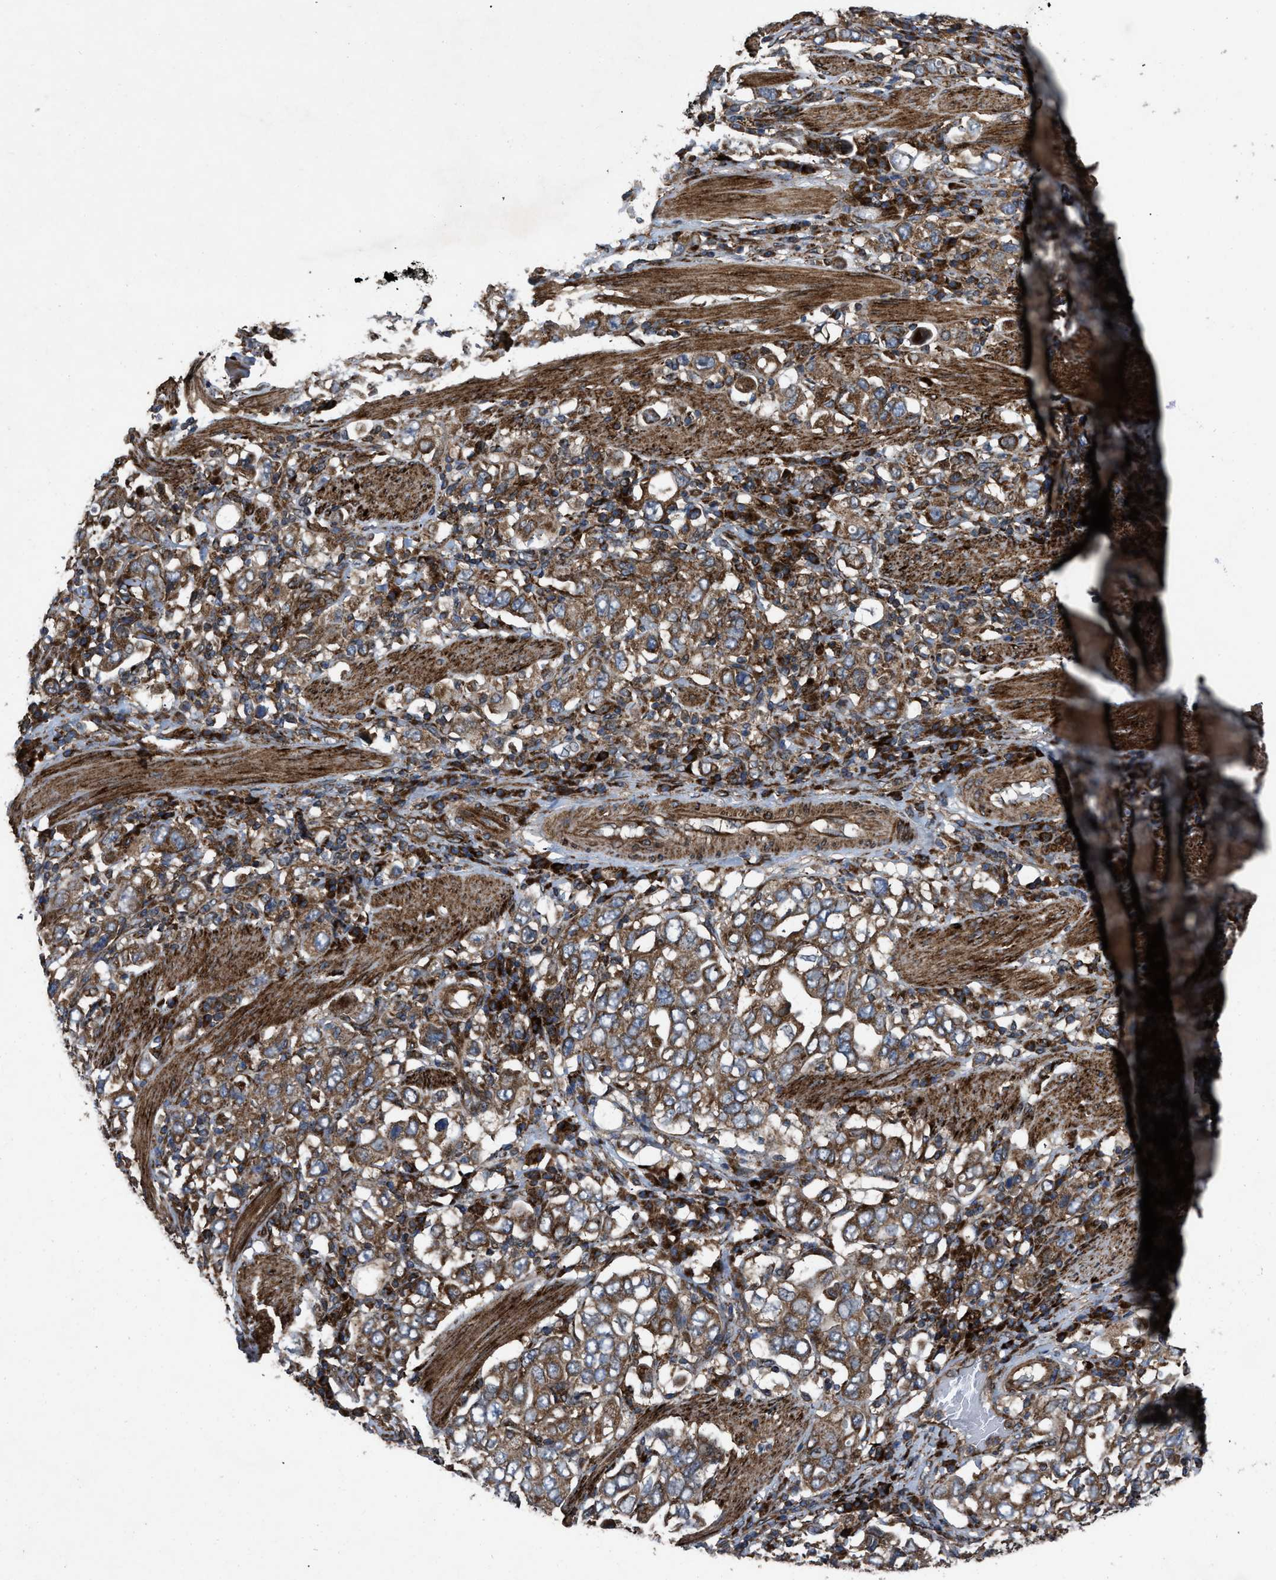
{"staining": {"intensity": "strong", "quantity": ">75%", "location": "cytoplasmic/membranous"}, "tissue": "stomach cancer", "cell_type": "Tumor cells", "image_type": "cancer", "snomed": [{"axis": "morphology", "description": "Adenocarcinoma, NOS"}, {"axis": "topography", "description": "Stomach, upper"}], "caption": "An image showing strong cytoplasmic/membranous expression in approximately >75% of tumor cells in adenocarcinoma (stomach), as visualized by brown immunohistochemical staining.", "gene": "PER3", "patient": {"sex": "male", "age": 62}}